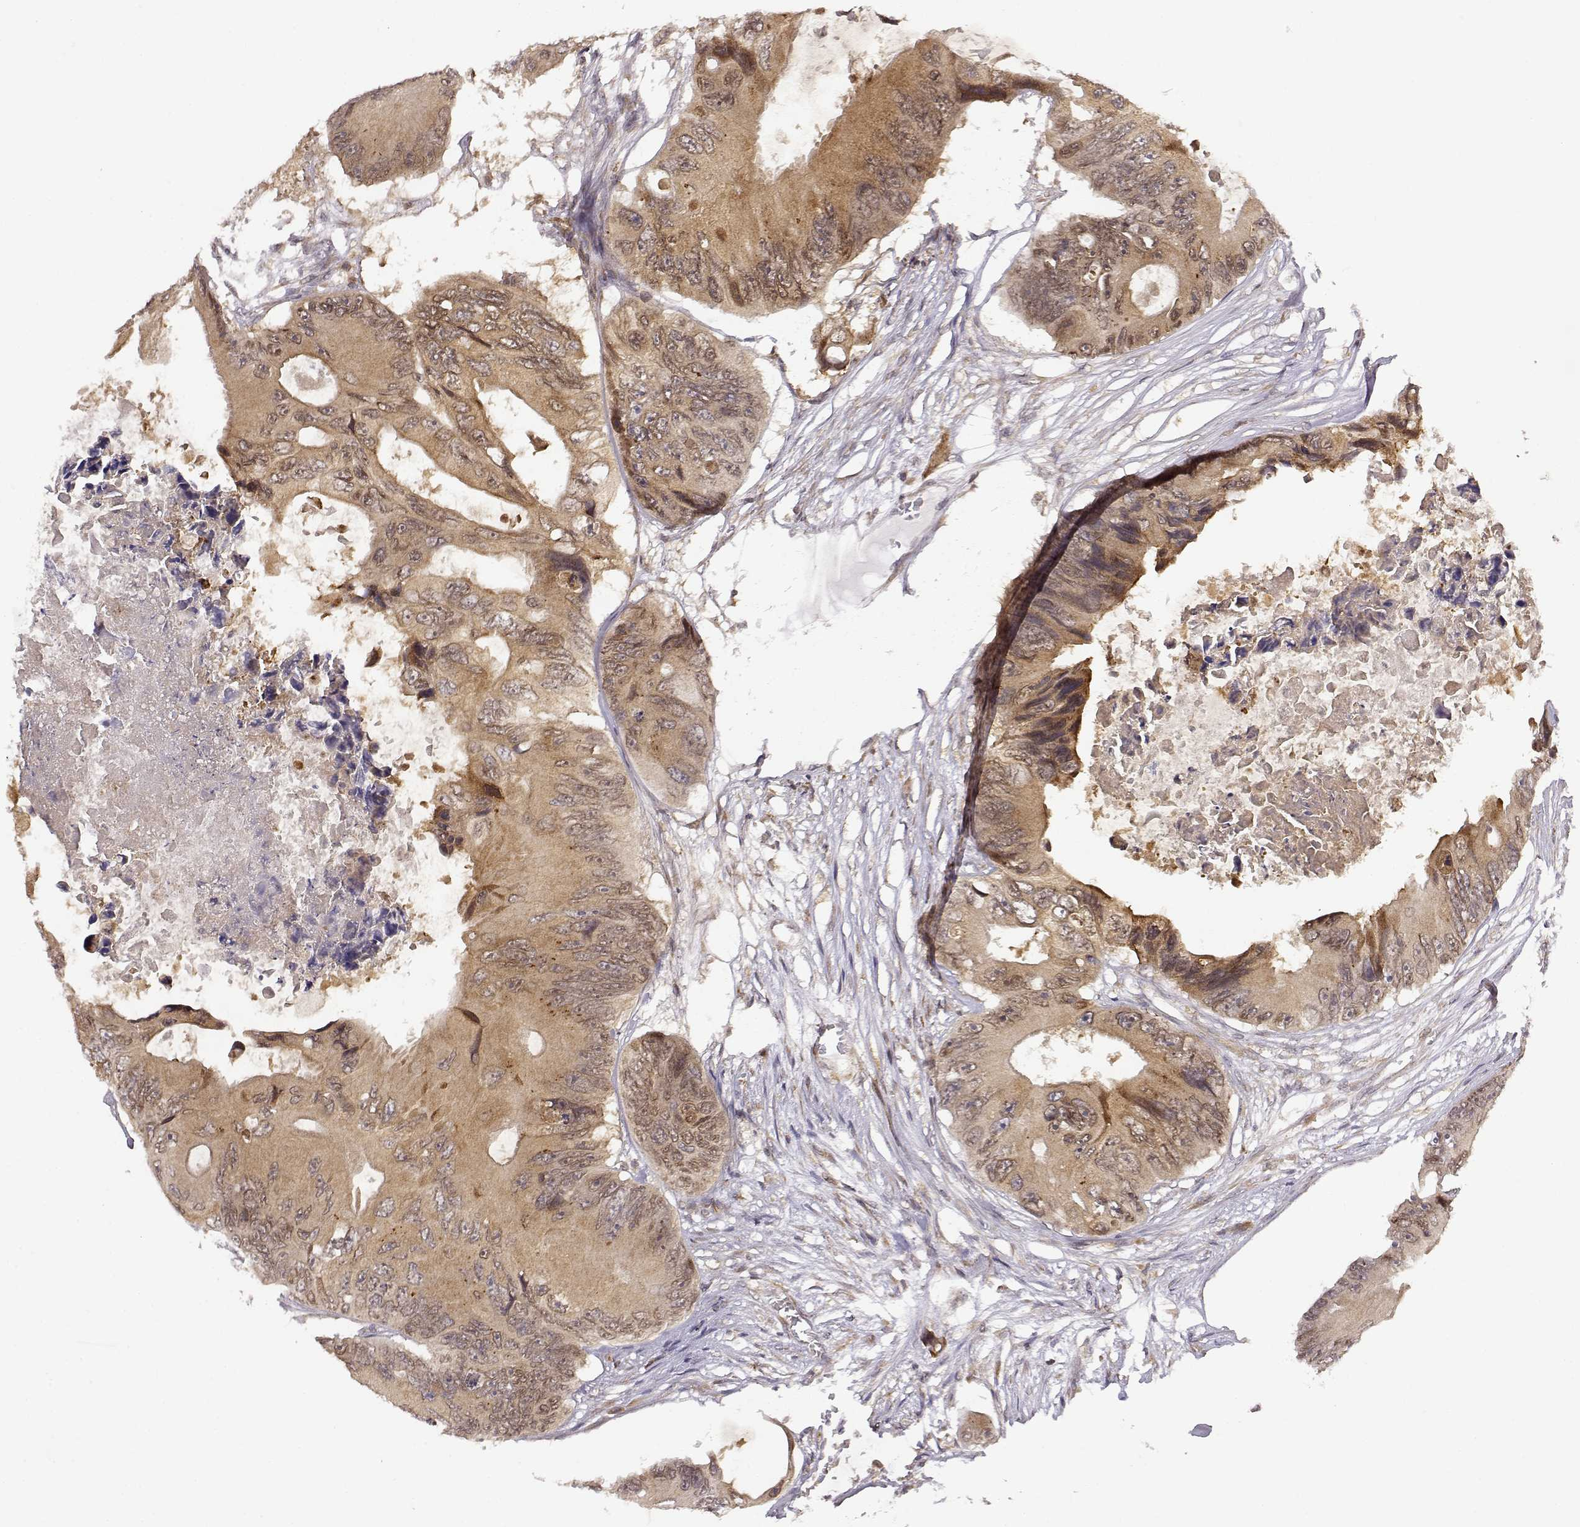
{"staining": {"intensity": "weak", "quantity": ">75%", "location": "cytoplasmic/membranous"}, "tissue": "colorectal cancer", "cell_type": "Tumor cells", "image_type": "cancer", "snomed": [{"axis": "morphology", "description": "Adenocarcinoma, NOS"}, {"axis": "topography", "description": "Rectum"}], "caption": "The micrograph demonstrates a brown stain indicating the presence of a protein in the cytoplasmic/membranous of tumor cells in colorectal cancer.", "gene": "ERGIC2", "patient": {"sex": "male", "age": 63}}